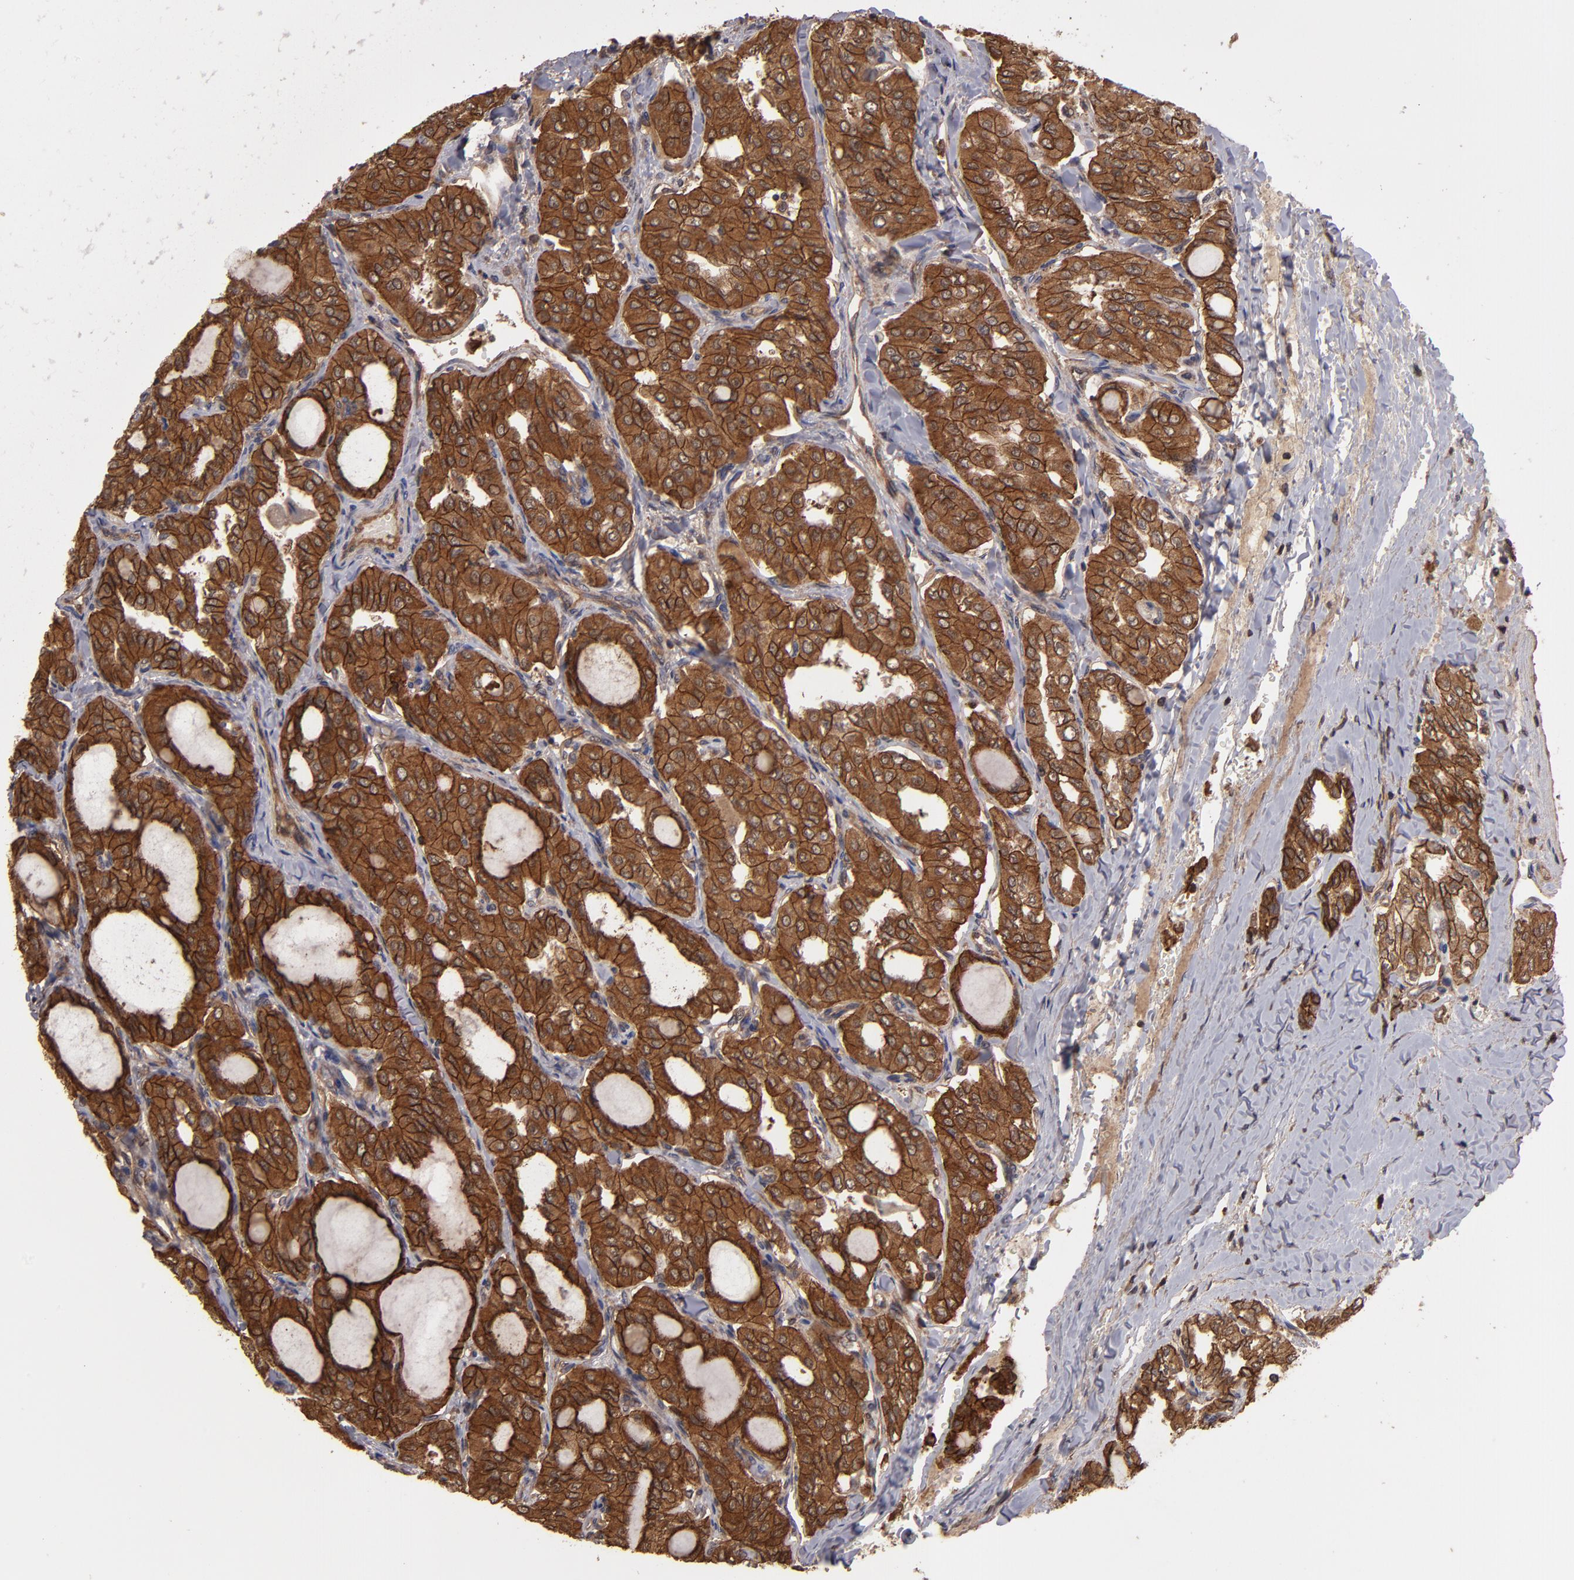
{"staining": {"intensity": "strong", "quantity": ">75%", "location": "cytoplasmic/membranous"}, "tissue": "thyroid cancer", "cell_type": "Tumor cells", "image_type": "cancer", "snomed": [{"axis": "morphology", "description": "Papillary adenocarcinoma, NOS"}, {"axis": "topography", "description": "Thyroid gland"}], "caption": "Human thyroid papillary adenocarcinoma stained for a protein (brown) reveals strong cytoplasmic/membranous positive staining in about >75% of tumor cells.", "gene": "RPS6KA6", "patient": {"sex": "male", "age": 20}}